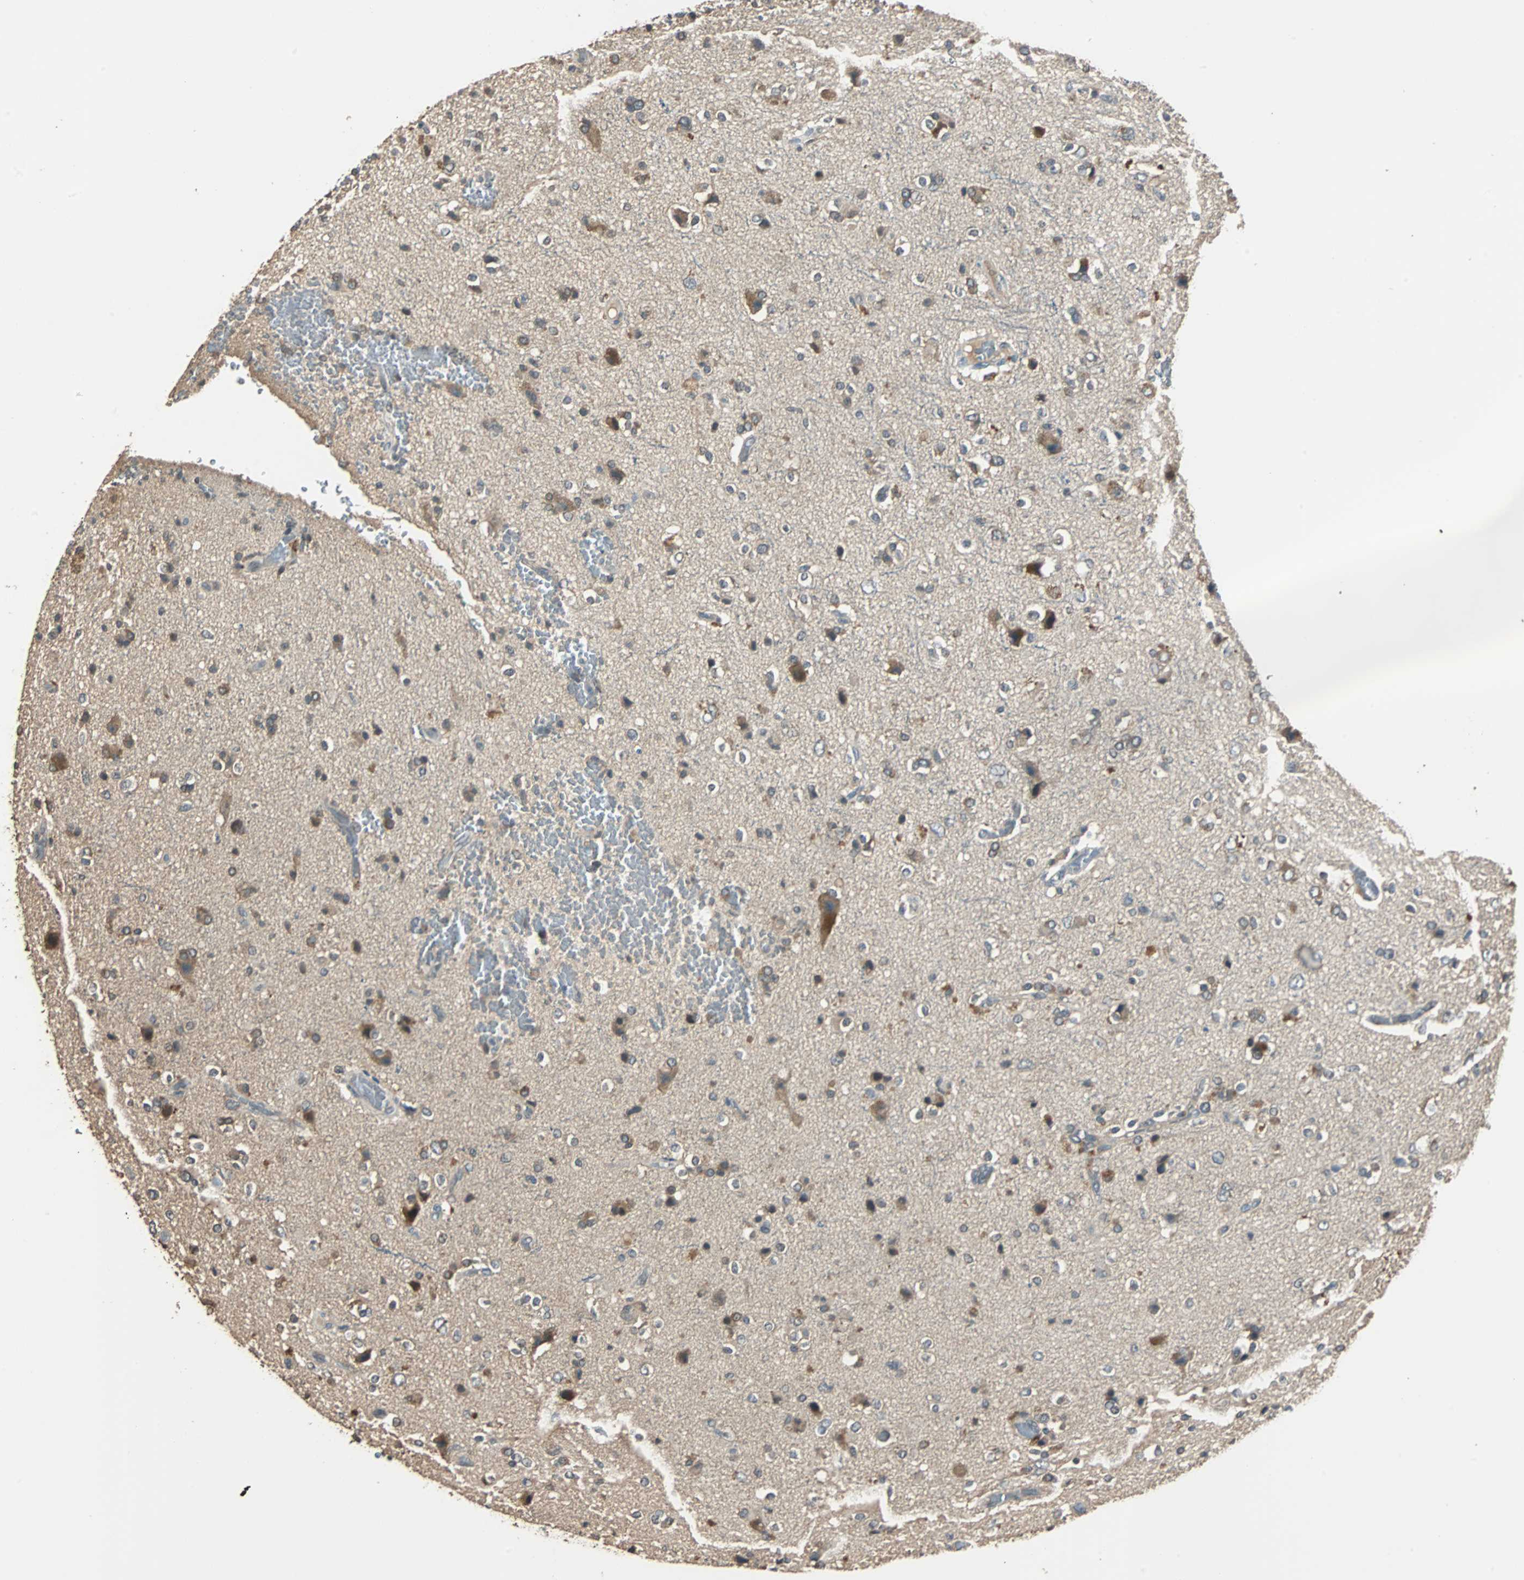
{"staining": {"intensity": "weak", "quantity": "25%-75%", "location": "cytoplasmic/membranous"}, "tissue": "glioma", "cell_type": "Tumor cells", "image_type": "cancer", "snomed": [{"axis": "morphology", "description": "Glioma, malignant, High grade"}, {"axis": "topography", "description": "Brain"}], "caption": "Glioma stained with a brown dye reveals weak cytoplasmic/membranous positive expression in approximately 25%-75% of tumor cells.", "gene": "ABHD2", "patient": {"sex": "male", "age": 47}}